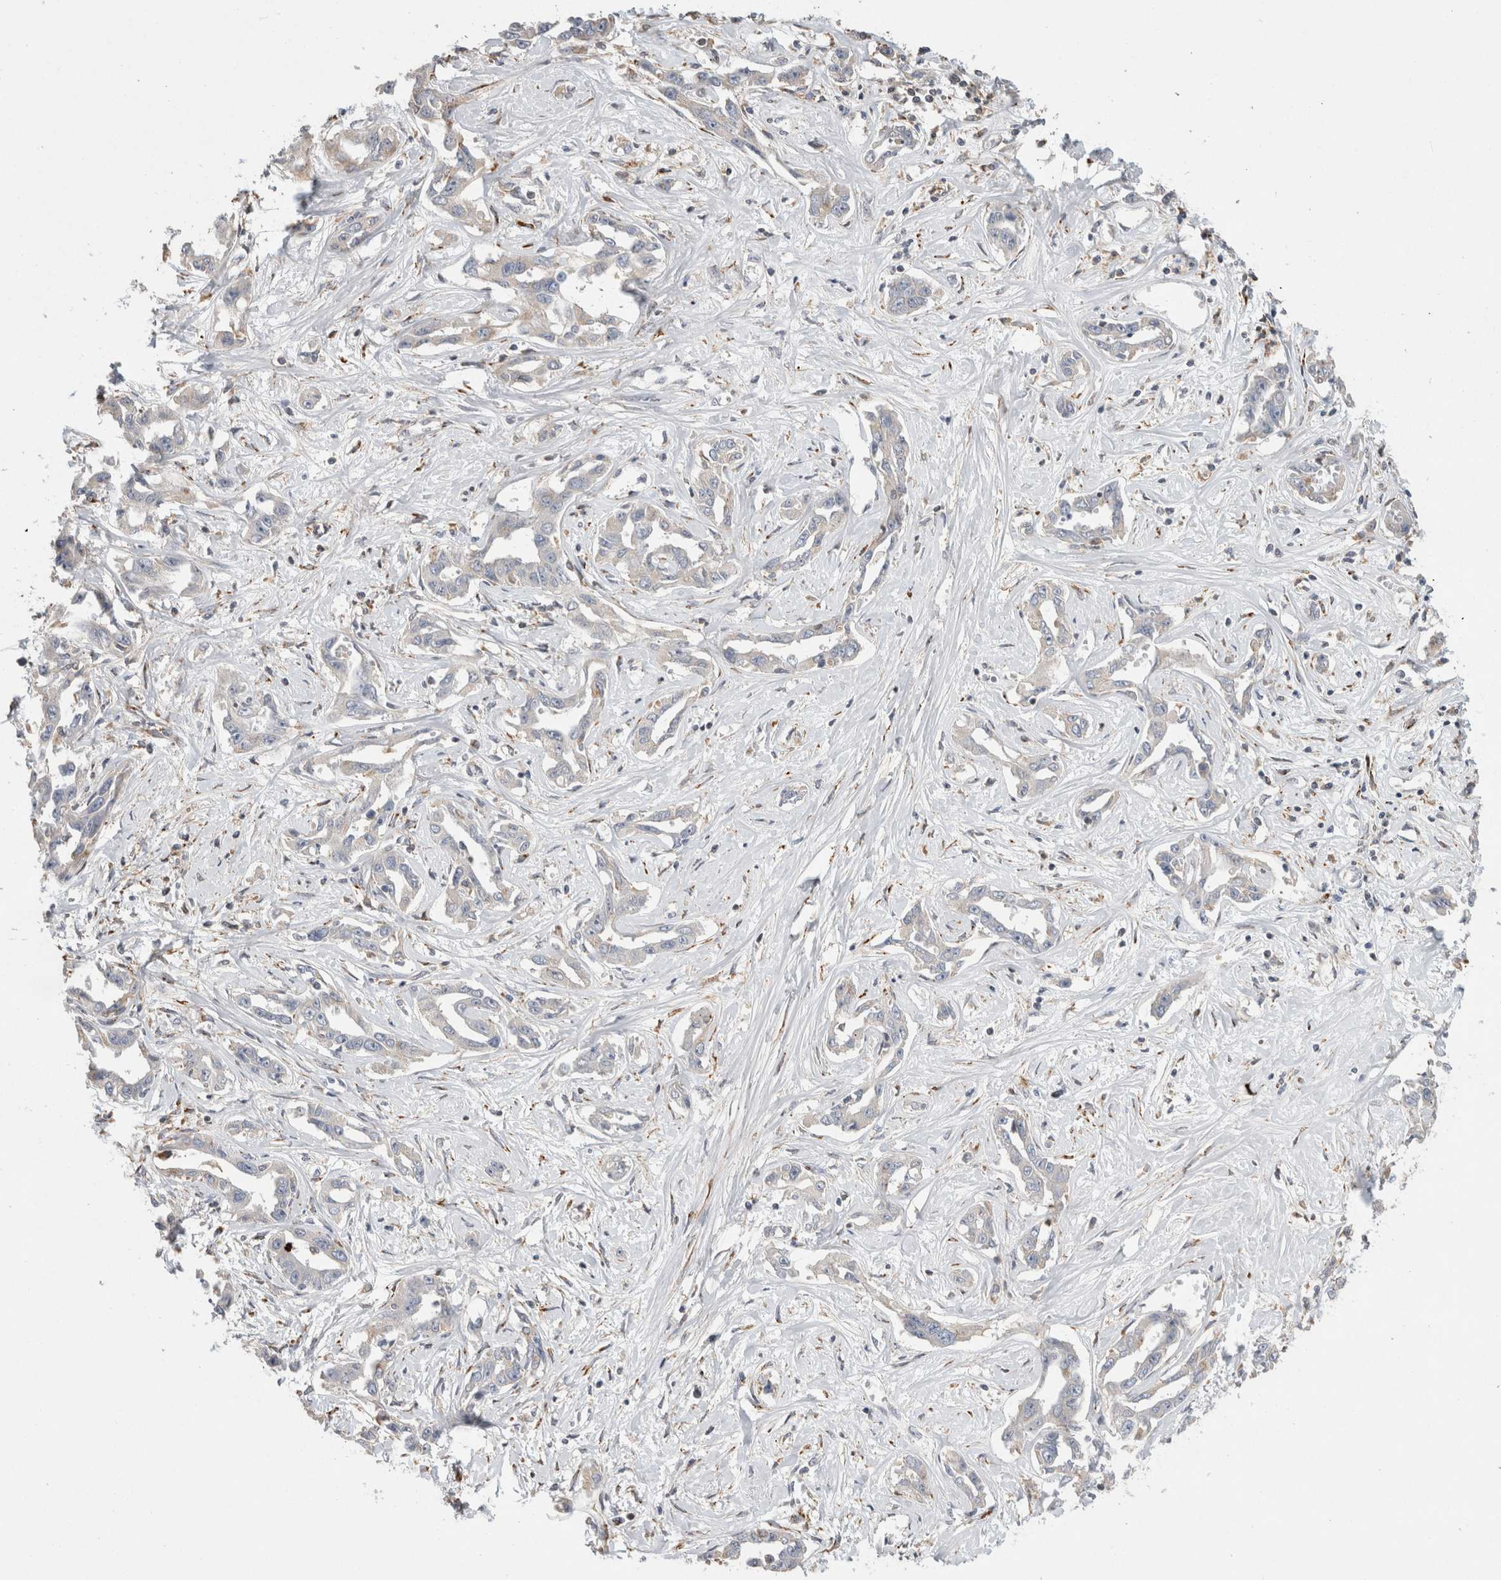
{"staining": {"intensity": "negative", "quantity": "none", "location": "none"}, "tissue": "liver cancer", "cell_type": "Tumor cells", "image_type": "cancer", "snomed": [{"axis": "morphology", "description": "Cholangiocarcinoma"}, {"axis": "topography", "description": "Liver"}], "caption": "Tumor cells are negative for protein expression in human liver cancer (cholangiocarcinoma).", "gene": "TRMT9B", "patient": {"sex": "male", "age": 59}}